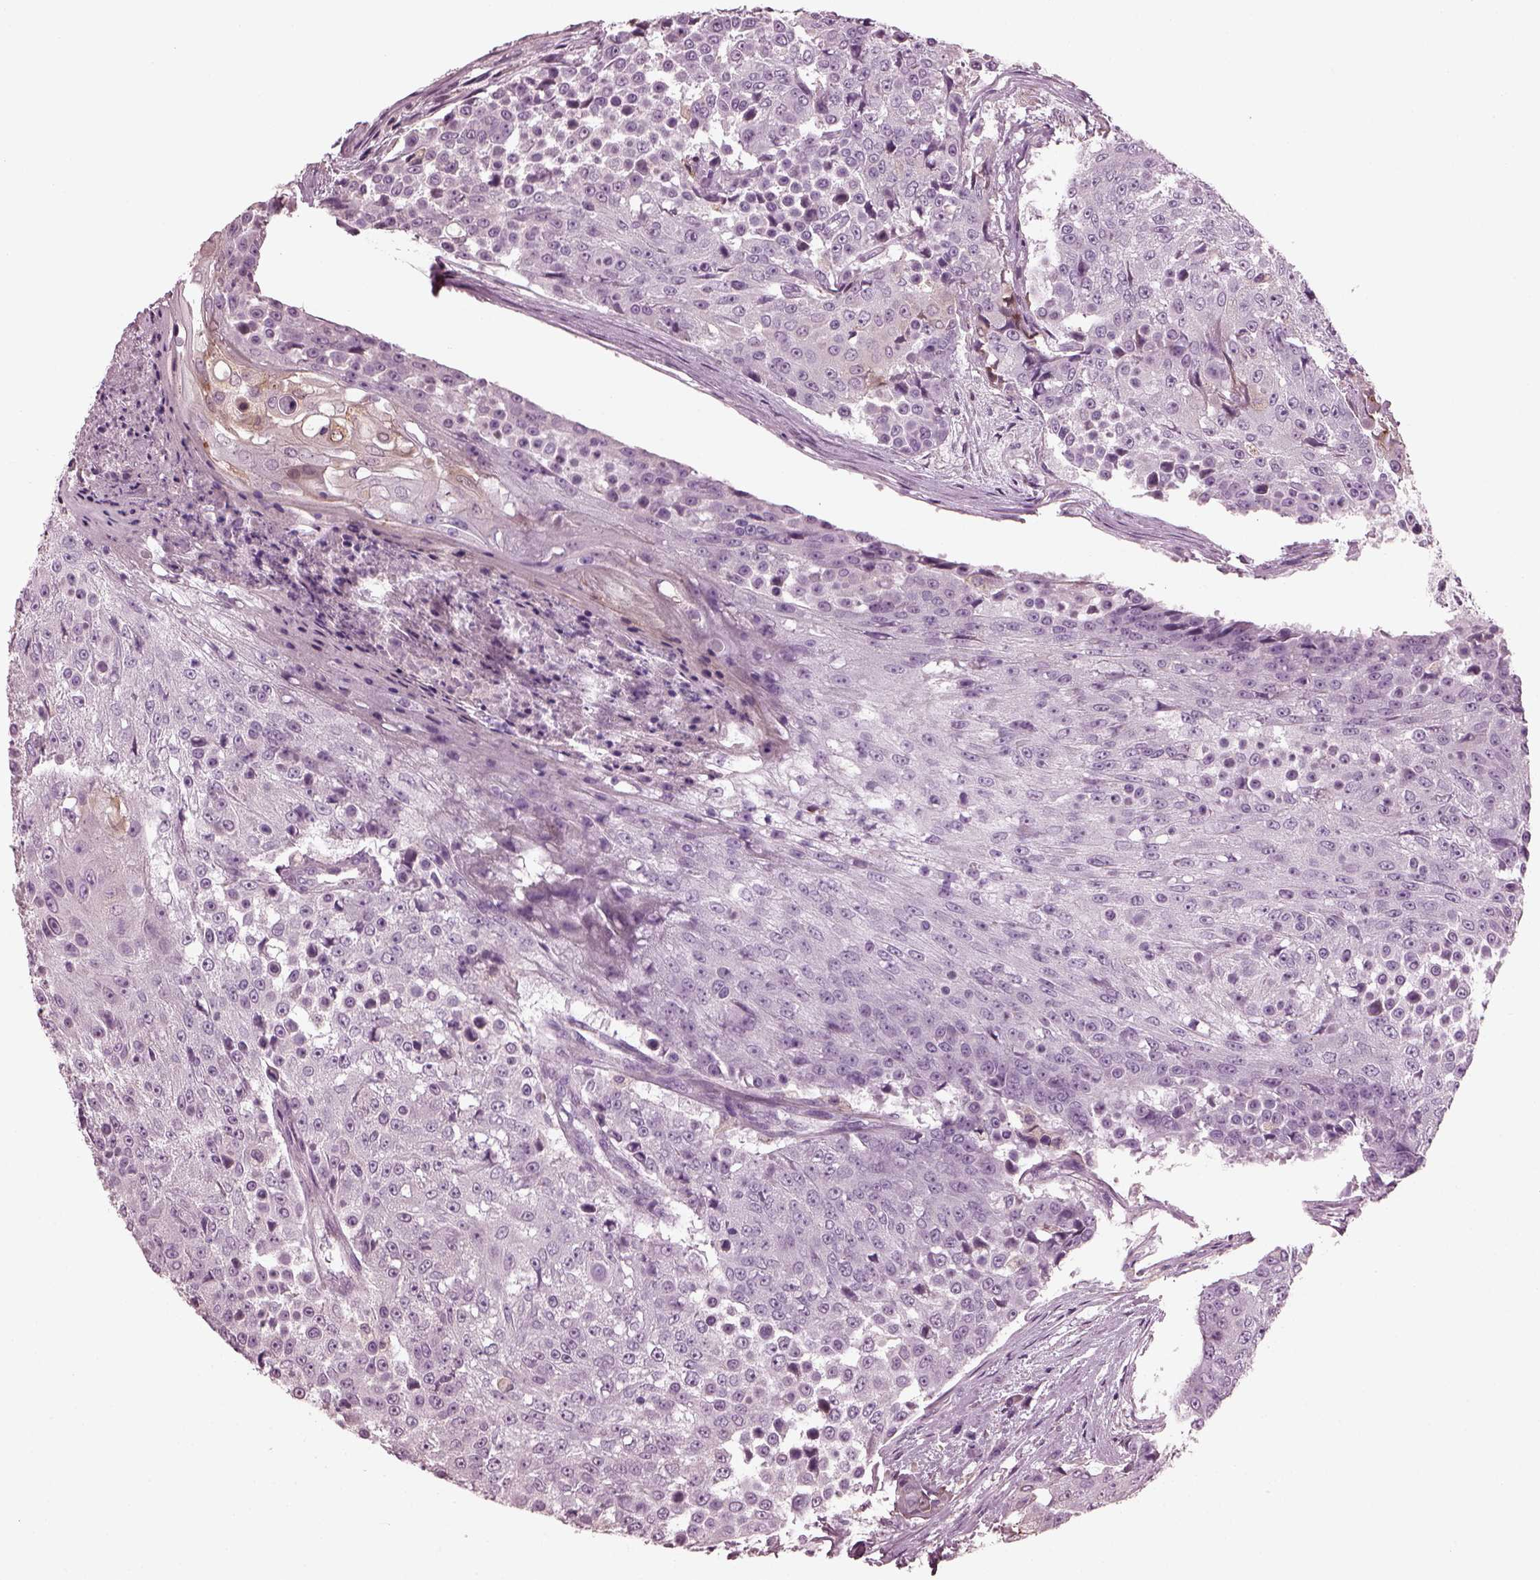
{"staining": {"intensity": "negative", "quantity": "none", "location": "none"}, "tissue": "urothelial cancer", "cell_type": "Tumor cells", "image_type": "cancer", "snomed": [{"axis": "morphology", "description": "Urothelial carcinoma, High grade"}, {"axis": "topography", "description": "Urinary bladder"}], "caption": "The IHC image has no significant positivity in tumor cells of urothelial carcinoma (high-grade) tissue.", "gene": "GDF11", "patient": {"sex": "female", "age": 63}}